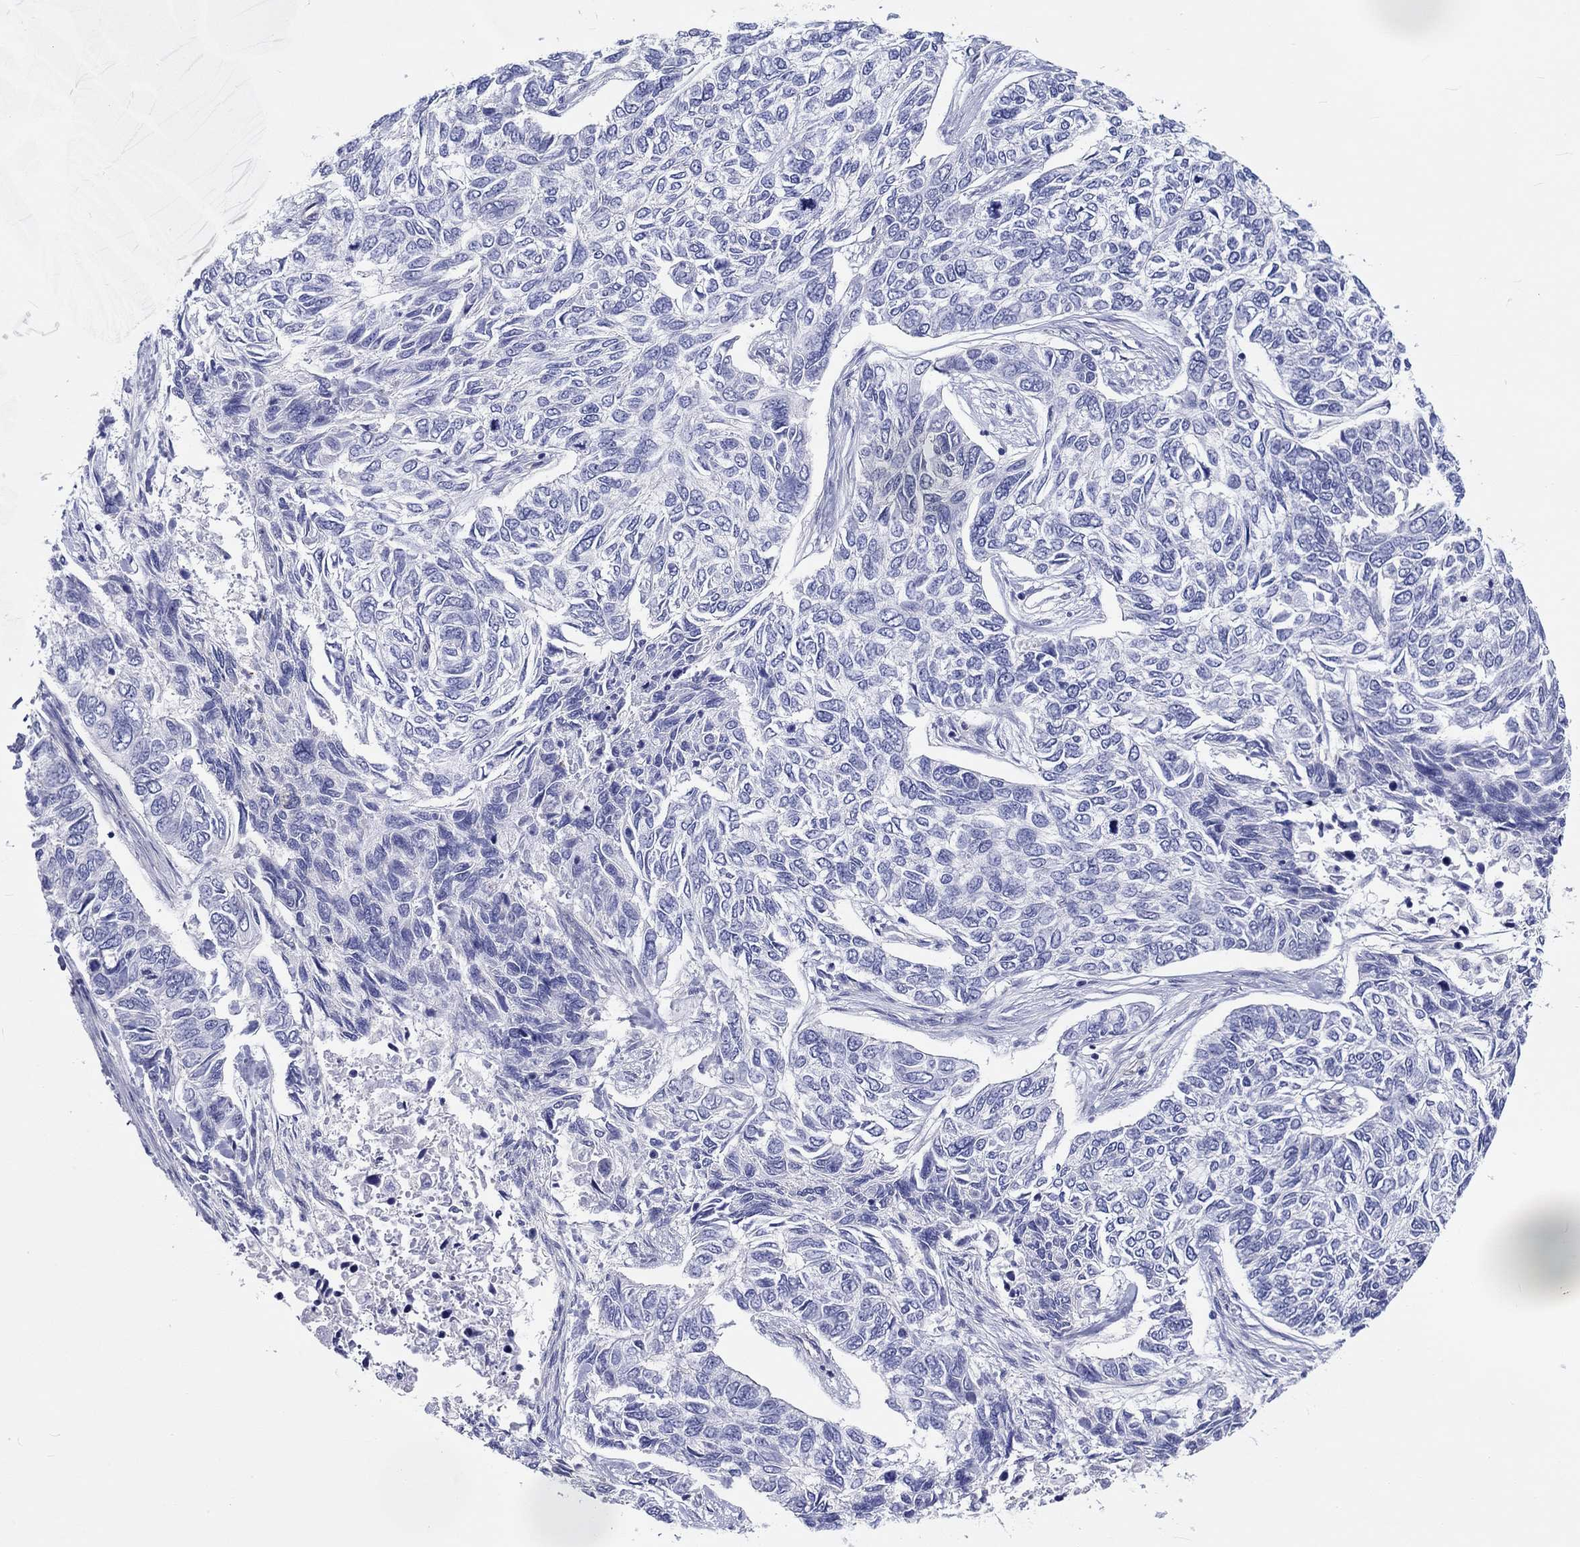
{"staining": {"intensity": "negative", "quantity": "none", "location": "none"}, "tissue": "skin cancer", "cell_type": "Tumor cells", "image_type": "cancer", "snomed": [{"axis": "morphology", "description": "Basal cell carcinoma"}, {"axis": "topography", "description": "Skin"}], "caption": "Immunohistochemistry (IHC) photomicrograph of neoplastic tissue: human skin cancer (basal cell carcinoma) stained with DAB displays no significant protein positivity in tumor cells.", "gene": "CDY2B", "patient": {"sex": "female", "age": 65}}